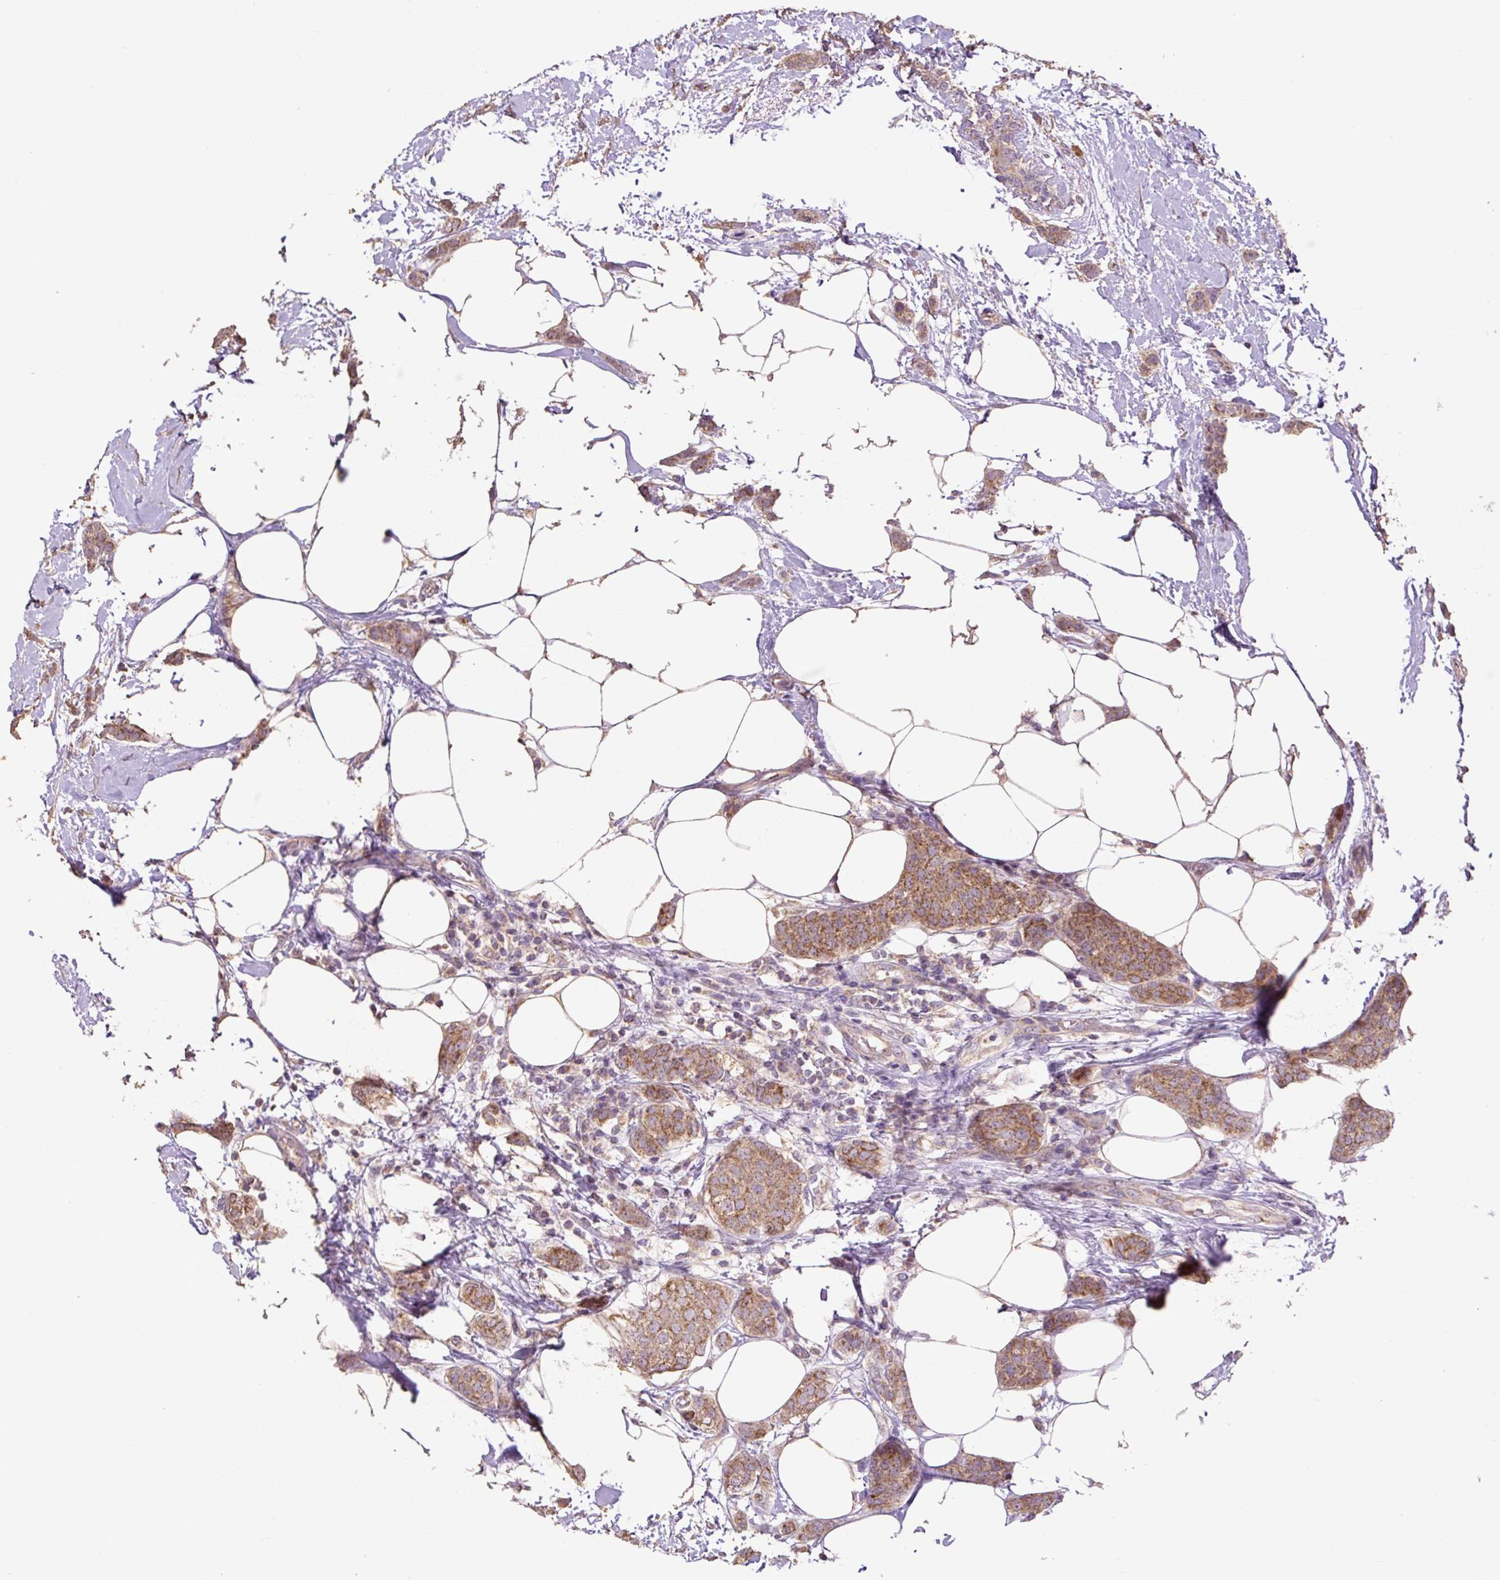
{"staining": {"intensity": "moderate", "quantity": ">75%", "location": "cytoplasmic/membranous"}, "tissue": "breast cancer", "cell_type": "Tumor cells", "image_type": "cancer", "snomed": [{"axis": "morphology", "description": "Duct carcinoma"}, {"axis": "topography", "description": "Breast"}], "caption": "High-power microscopy captured an immunohistochemistry (IHC) image of breast cancer (intraductal carcinoma), revealing moderate cytoplasmic/membranous positivity in about >75% of tumor cells.", "gene": "ABR", "patient": {"sex": "female", "age": 72}}